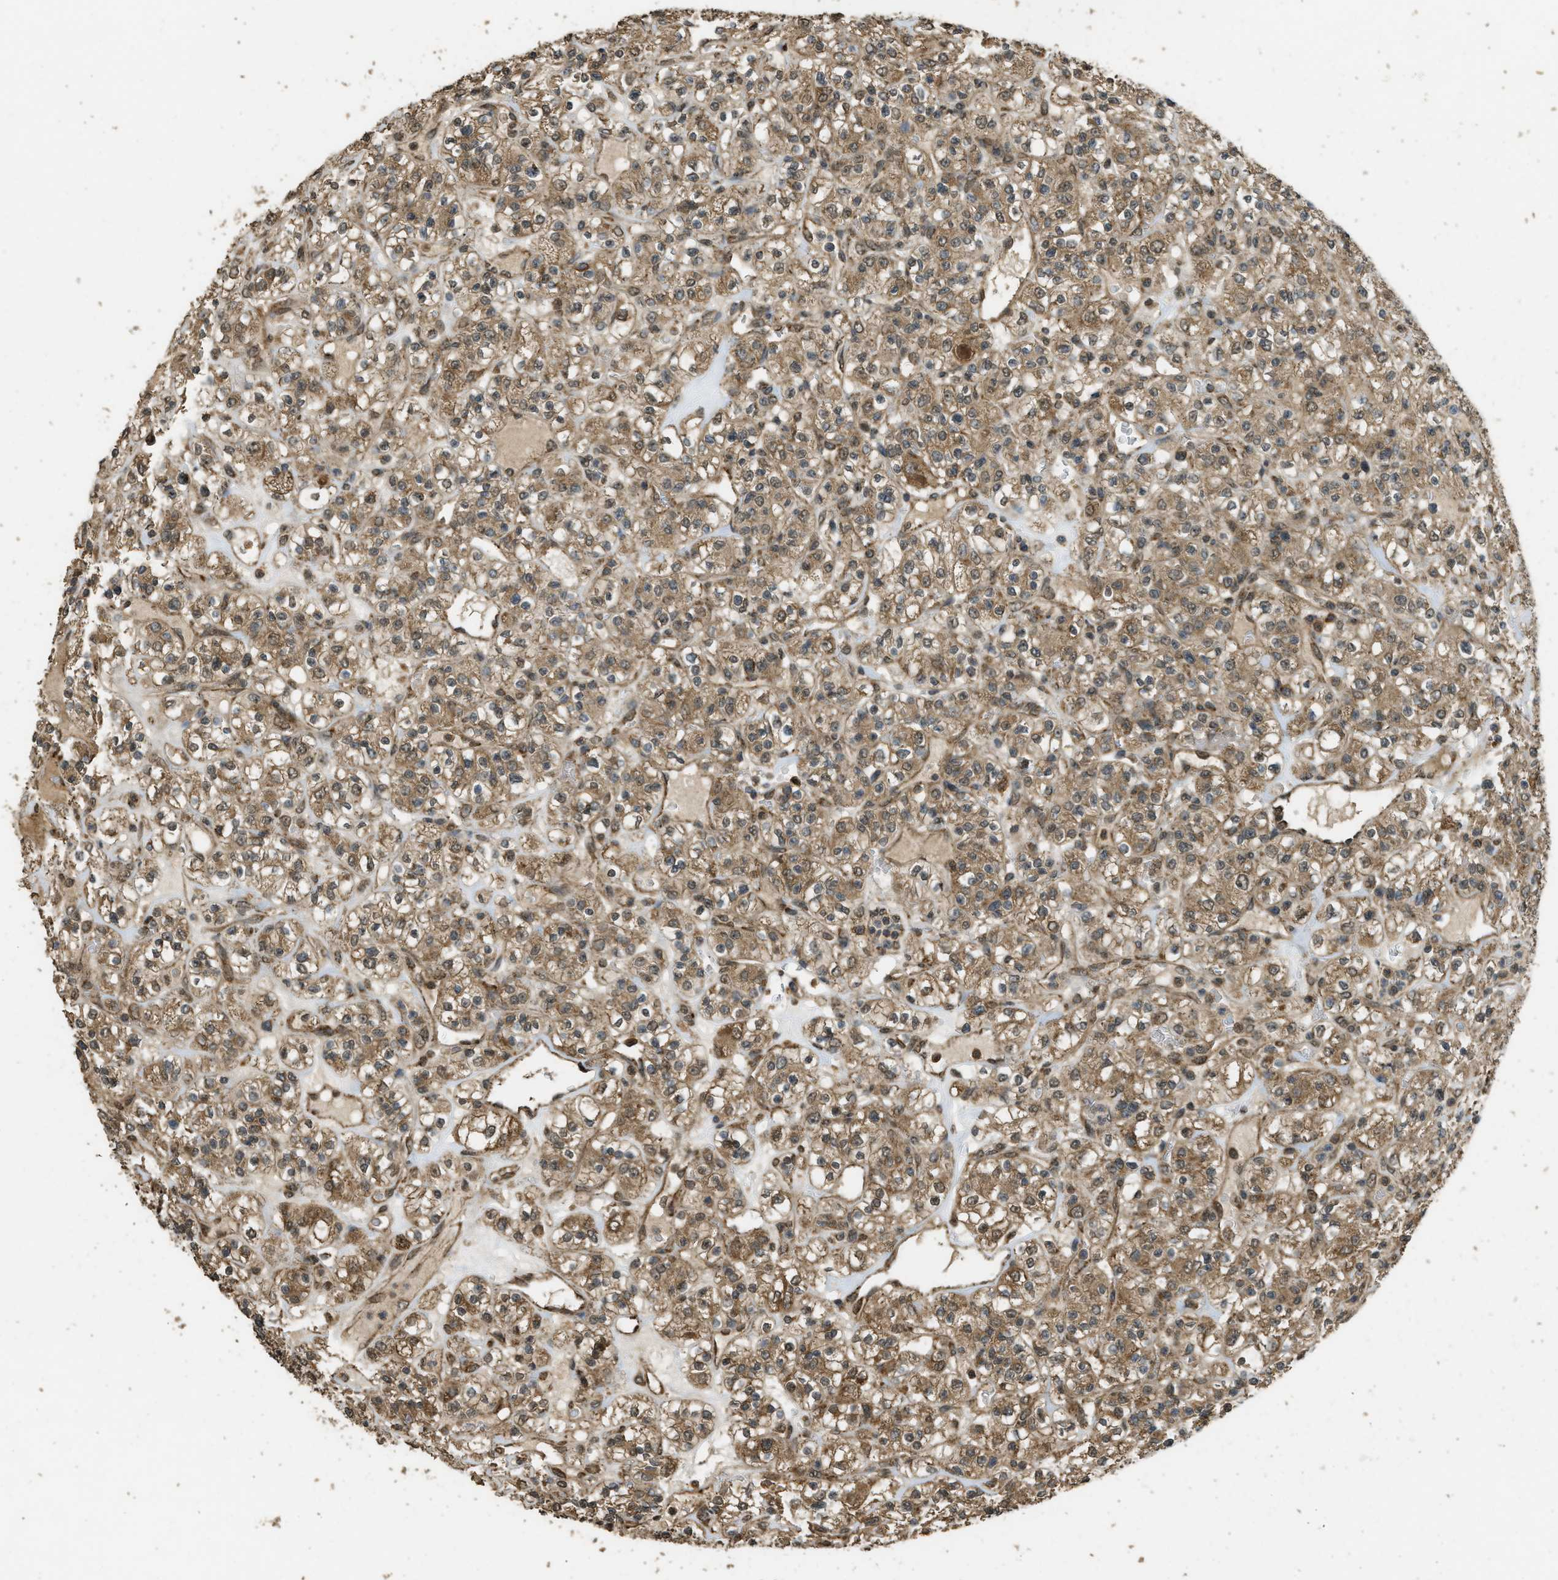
{"staining": {"intensity": "moderate", "quantity": ">75%", "location": "cytoplasmic/membranous"}, "tissue": "renal cancer", "cell_type": "Tumor cells", "image_type": "cancer", "snomed": [{"axis": "morphology", "description": "Normal tissue, NOS"}, {"axis": "morphology", "description": "Adenocarcinoma, NOS"}, {"axis": "topography", "description": "Kidney"}], "caption": "Immunohistochemical staining of human renal cancer exhibits medium levels of moderate cytoplasmic/membranous staining in about >75% of tumor cells. The staining is performed using DAB (3,3'-diaminobenzidine) brown chromogen to label protein expression. The nuclei are counter-stained blue using hematoxylin.", "gene": "CTPS1", "patient": {"sex": "female", "age": 72}}